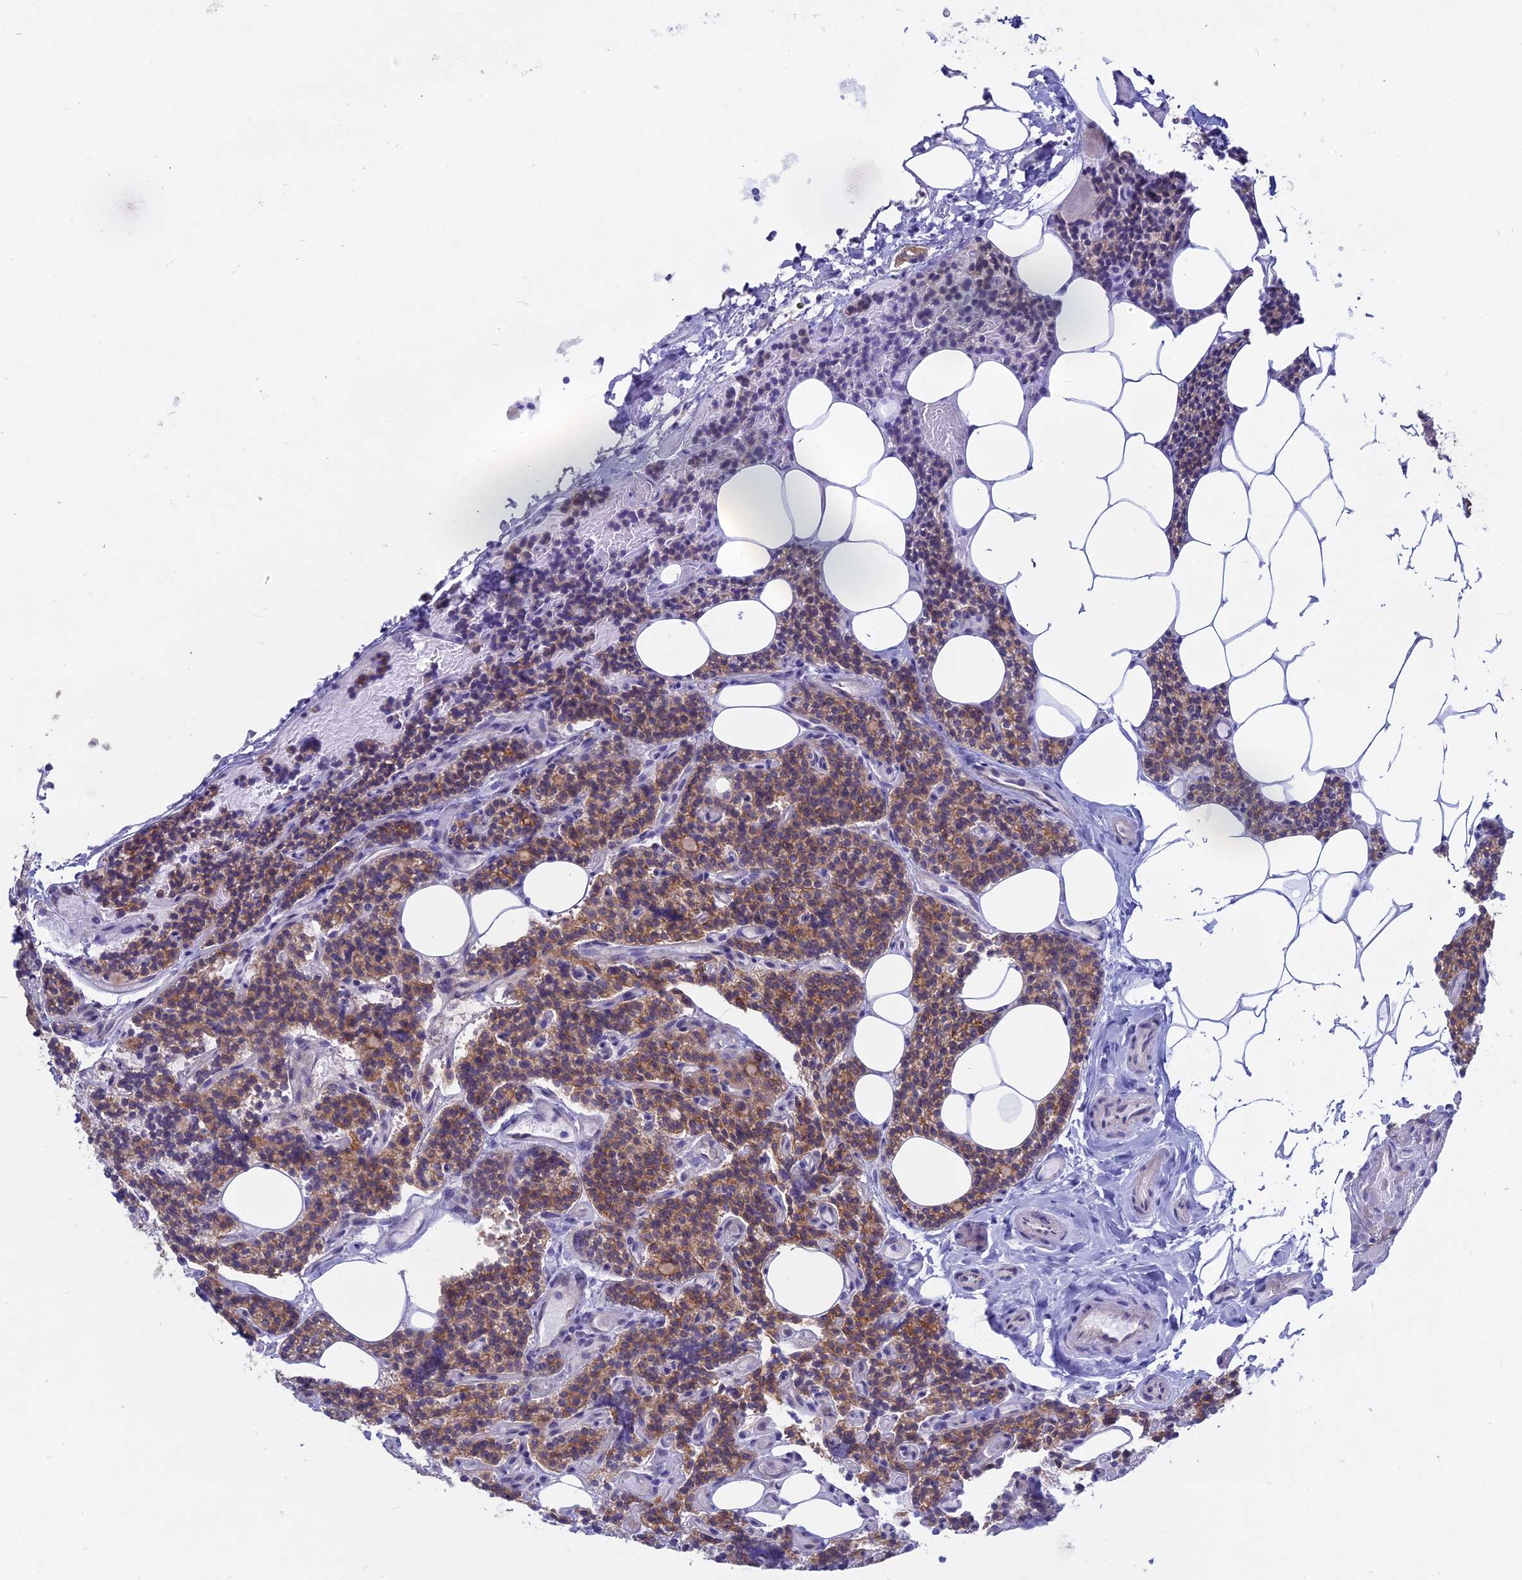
{"staining": {"intensity": "moderate", "quantity": "25%-75%", "location": "cytoplasmic/membranous"}, "tissue": "parathyroid gland", "cell_type": "Glandular cells", "image_type": "normal", "snomed": [{"axis": "morphology", "description": "Normal tissue, NOS"}, {"axis": "topography", "description": "Parathyroid gland"}], "caption": "Protein expression by IHC demonstrates moderate cytoplasmic/membranous positivity in approximately 25%-75% of glandular cells in normal parathyroid gland. (brown staining indicates protein expression, while blue staining denotes nuclei).", "gene": "MYO5B", "patient": {"sex": "female", "age": 43}}